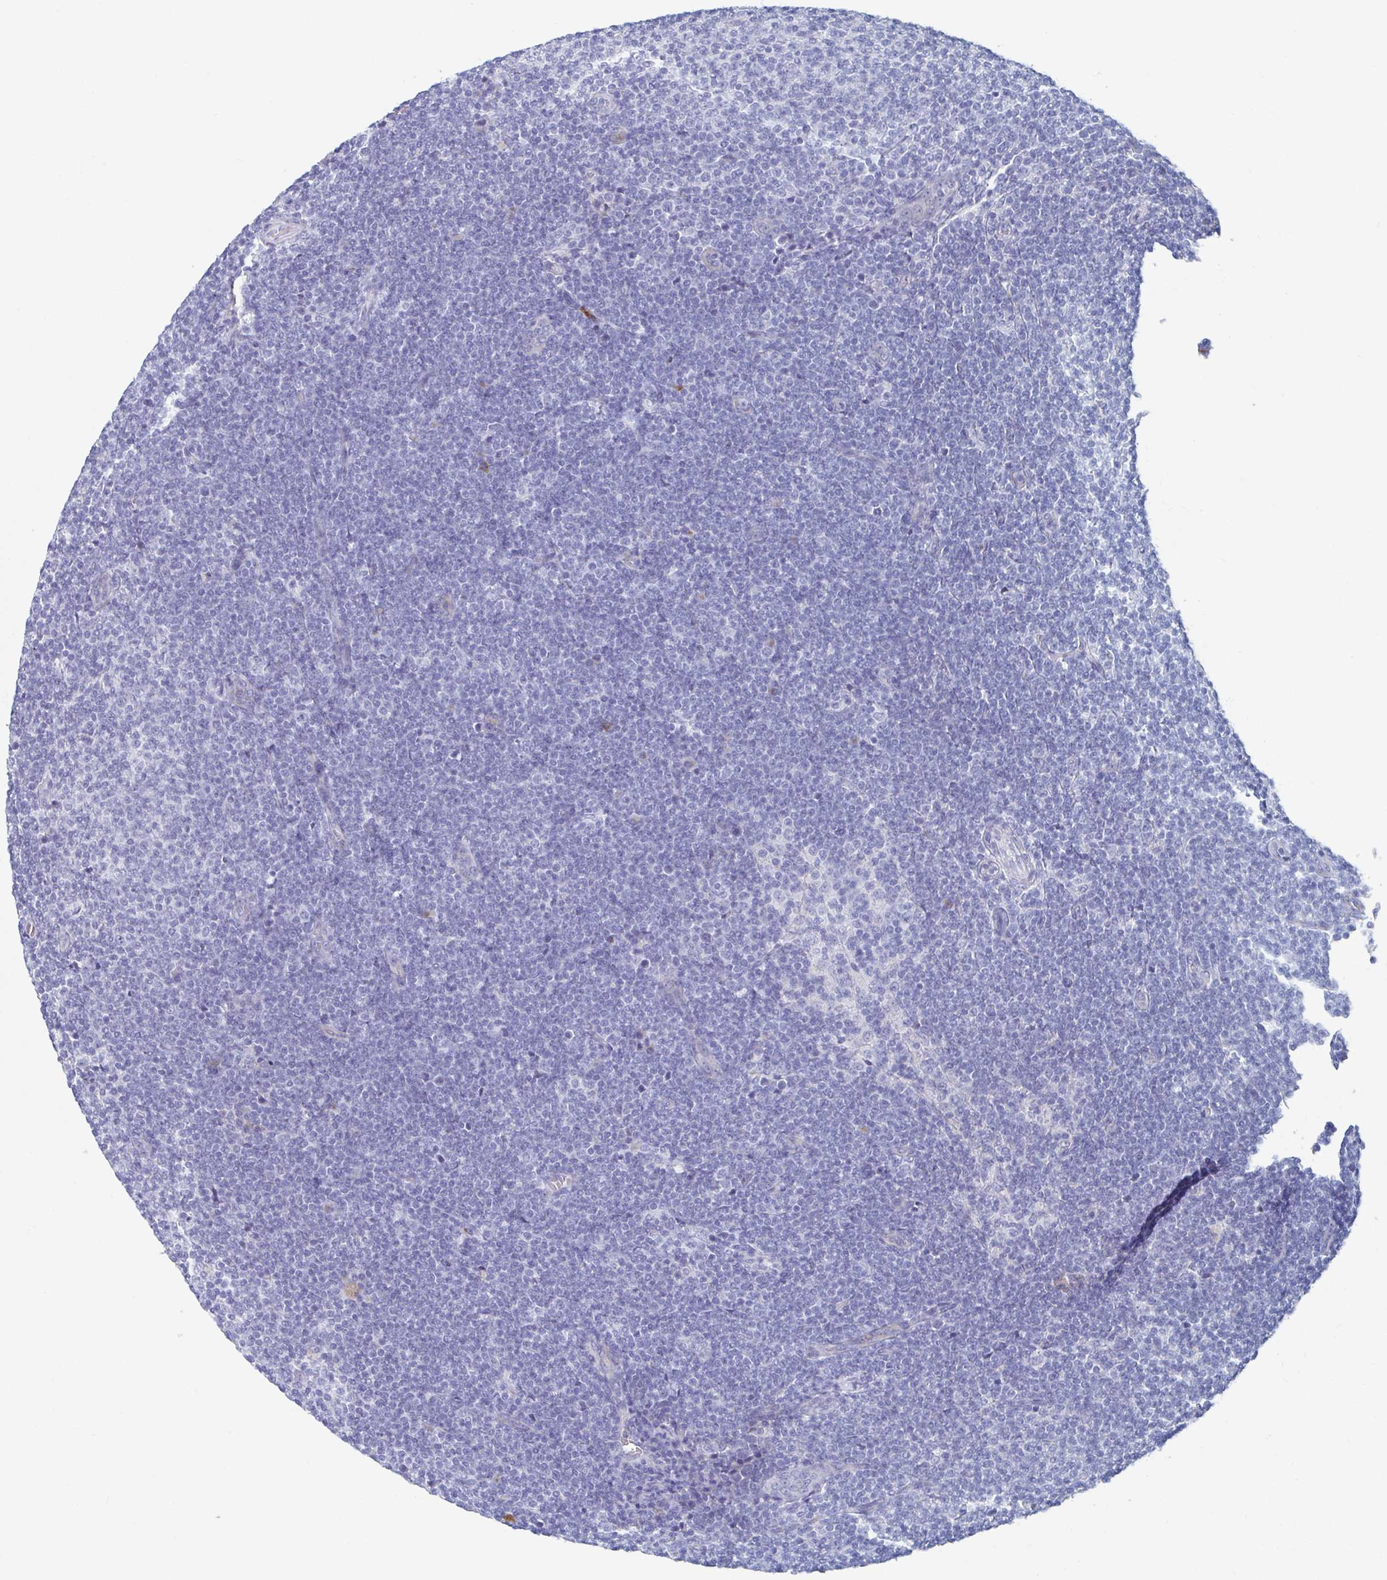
{"staining": {"intensity": "negative", "quantity": "none", "location": "none"}, "tissue": "lymphoma", "cell_type": "Tumor cells", "image_type": "cancer", "snomed": [{"axis": "morphology", "description": "Malignant lymphoma, non-Hodgkin's type, Low grade"}, {"axis": "topography", "description": "Lymph node"}], "caption": "An immunohistochemistry (IHC) micrograph of malignant lymphoma, non-Hodgkin's type (low-grade) is shown. There is no staining in tumor cells of malignant lymphoma, non-Hodgkin's type (low-grade). (DAB immunohistochemistry, high magnification).", "gene": "NT5C3B", "patient": {"sex": "male", "age": 66}}